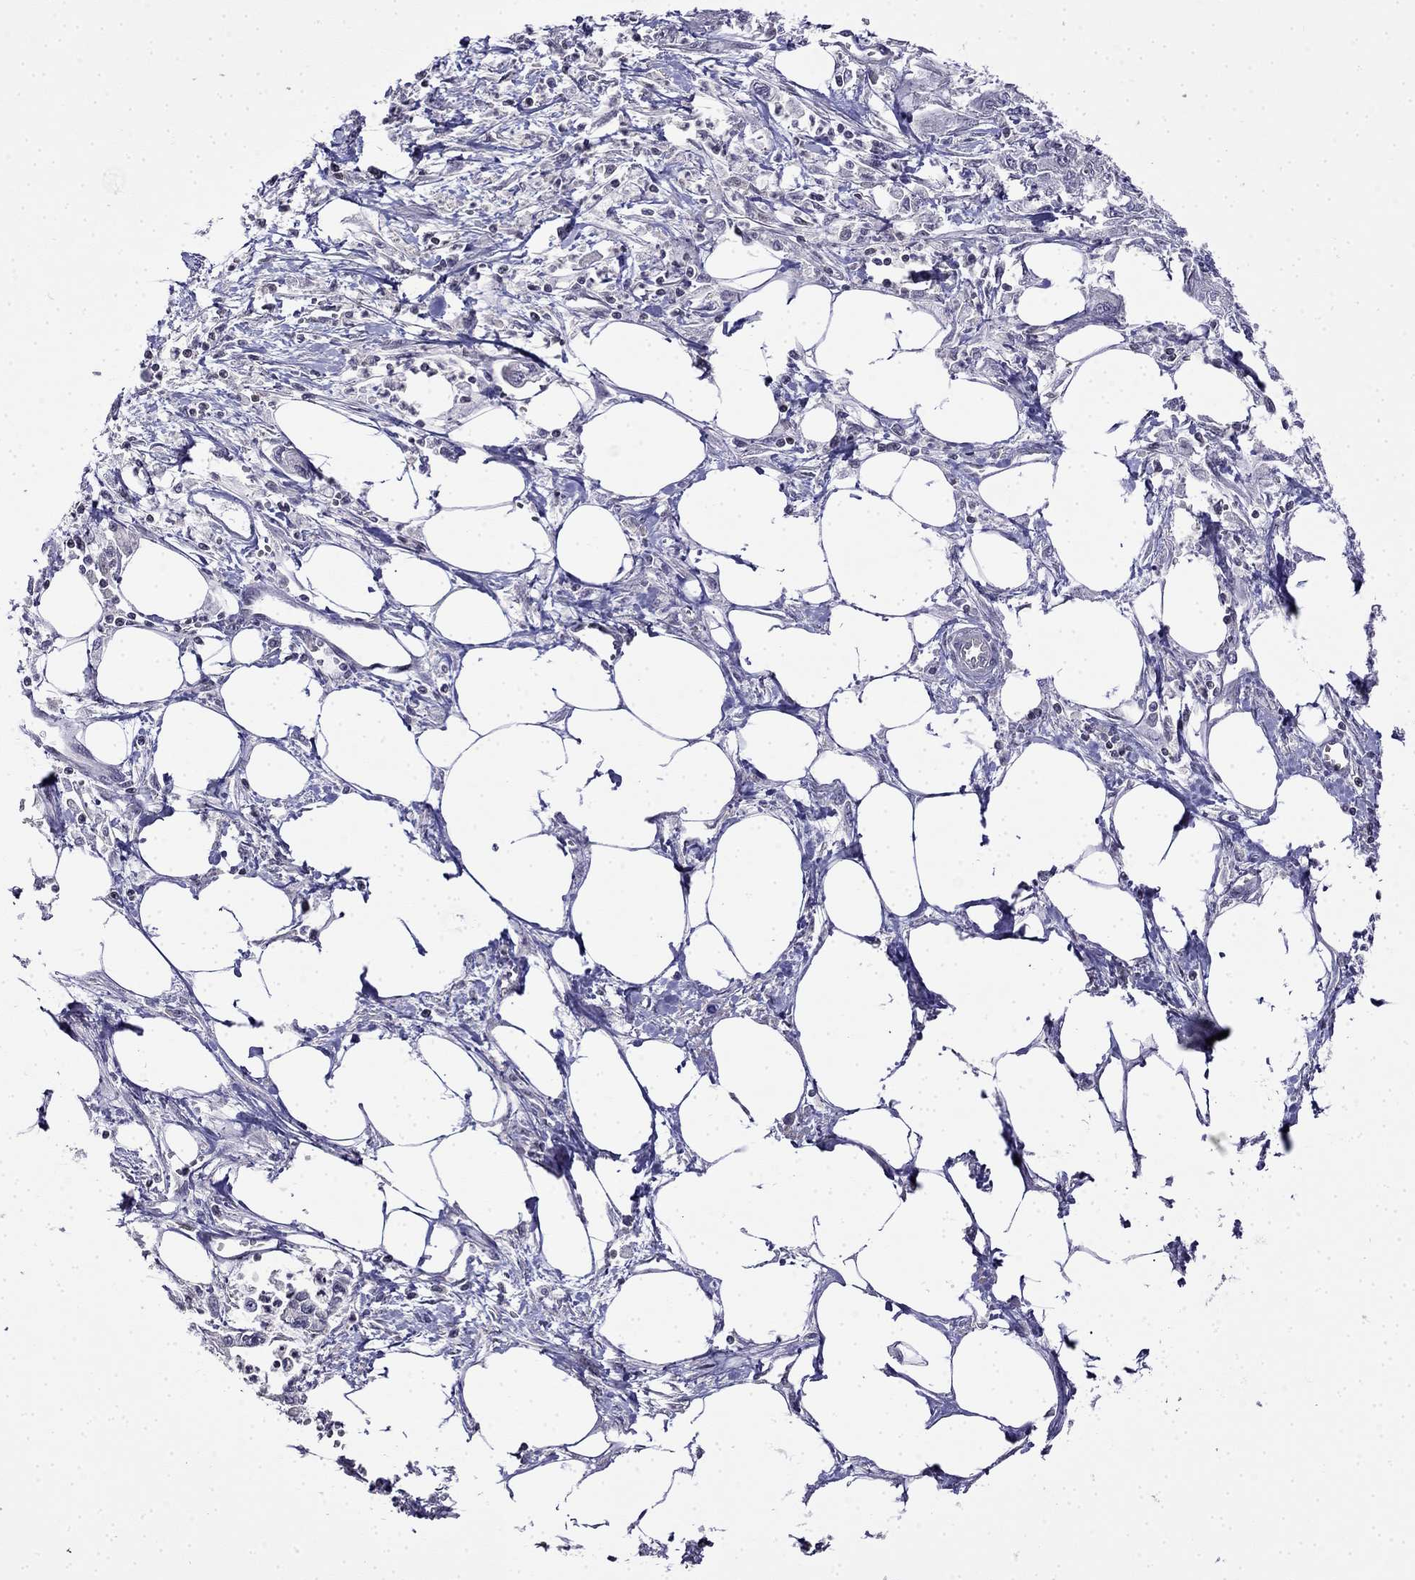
{"staining": {"intensity": "negative", "quantity": "none", "location": "none"}, "tissue": "pancreatic cancer", "cell_type": "Tumor cells", "image_type": "cancer", "snomed": [{"axis": "morphology", "description": "Adenocarcinoma, NOS"}, {"axis": "topography", "description": "Pancreas"}], "caption": "The micrograph exhibits no staining of tumor cells in pancreatic adenocarcinoma.", "gene": "GUCA1B", "patient": {"sex": "male", "age": 70}}